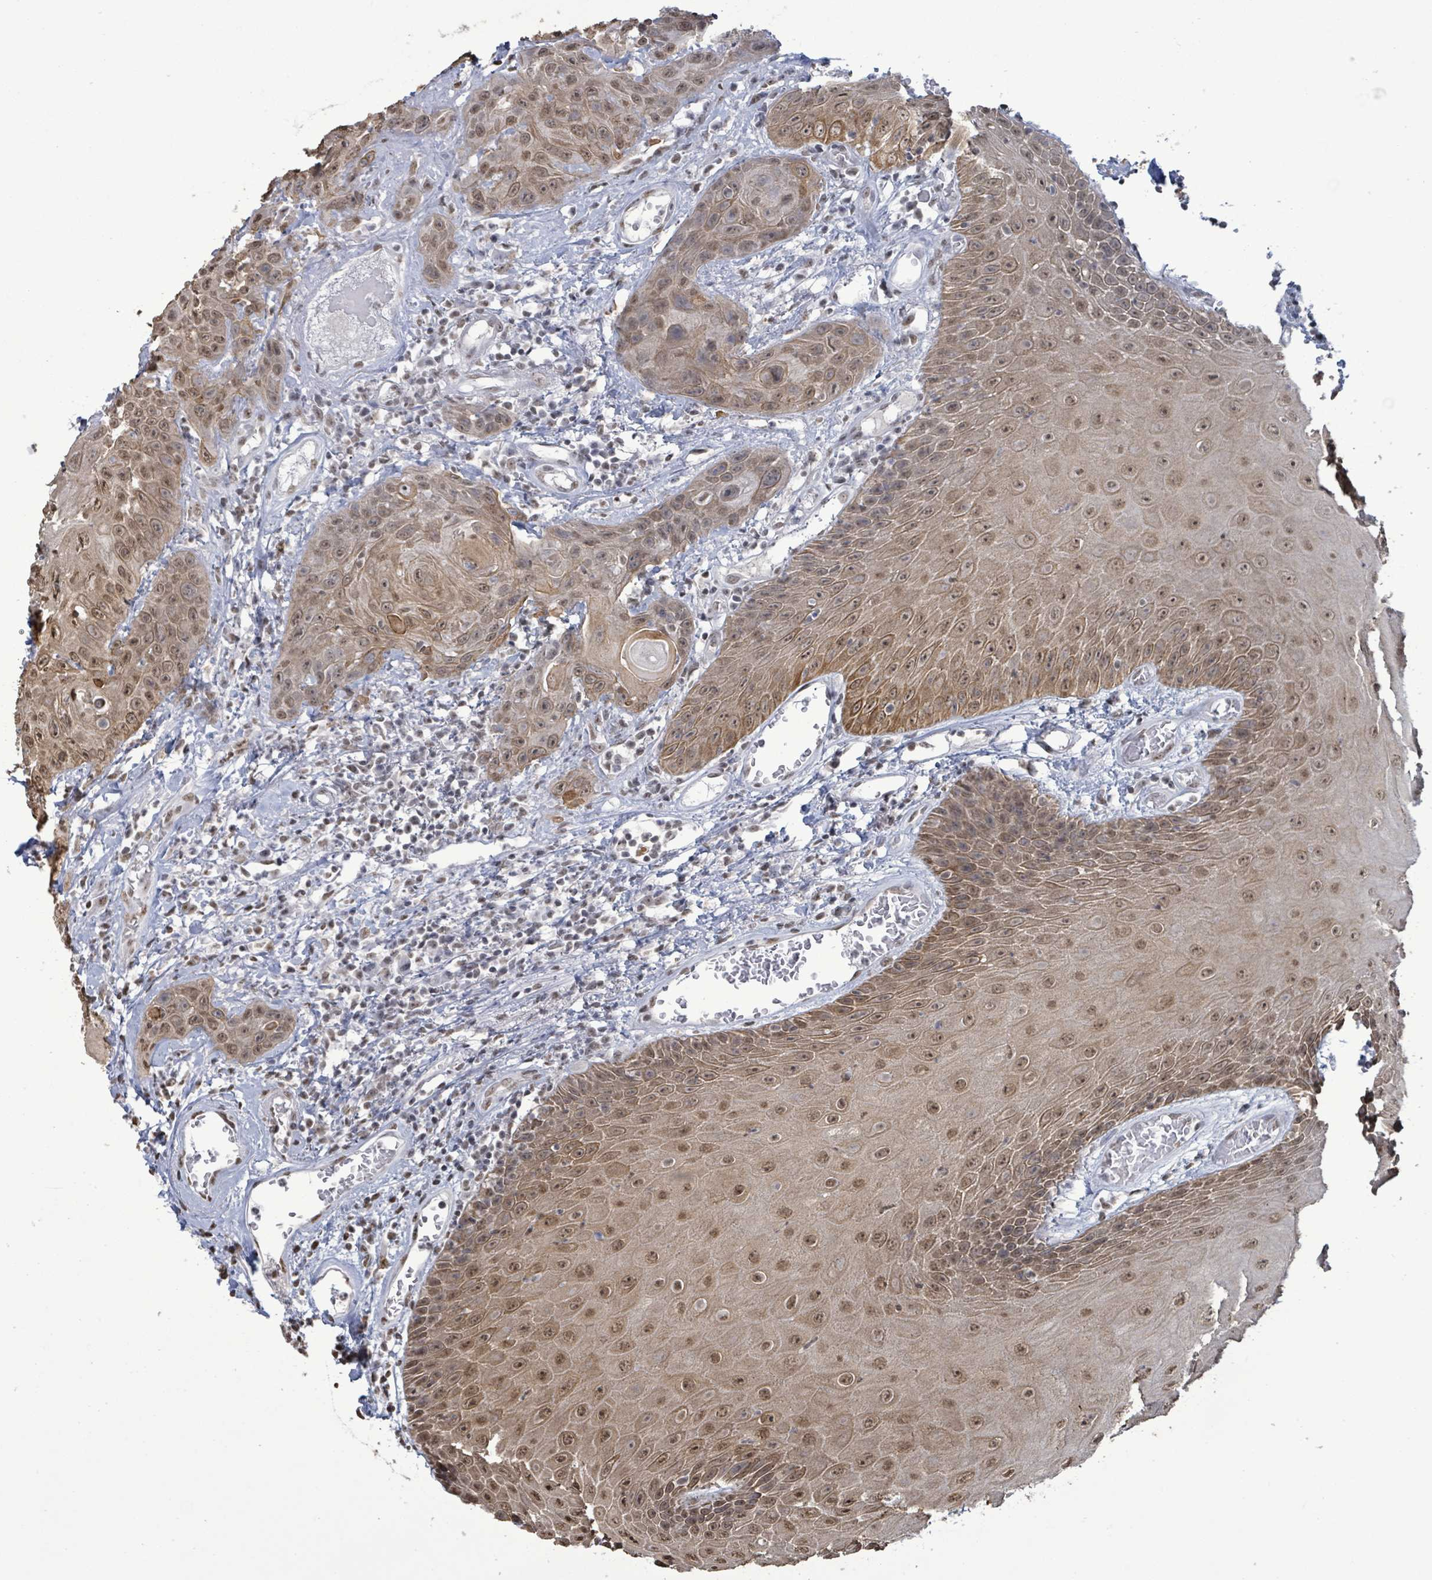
{"staining": {"intensity": "moderate", "quantity": ">75%", "location": "cytoplasmic/membranous,nuclear"}, "tissue": "head and neck cancer", "cell_type": "Tumor cells", "image_type": "cancer", "snomed": [{"axis": "morphology", "description": "Squamous cell carcinoma, NOS"}, {"axis": "topography", "description": "Head-Neck"}], "caption": "Immunohistochemistry photomicrograph of human head and neck squamous cell carcinoma stained for a protein (brown), which shows medium levels of moderate cytoplasmic/membranous and nuclear positivity in approximately >75% of tumor cells.", "gene": "SAMD14", "patient": {"sex": "female", "age": 59}}